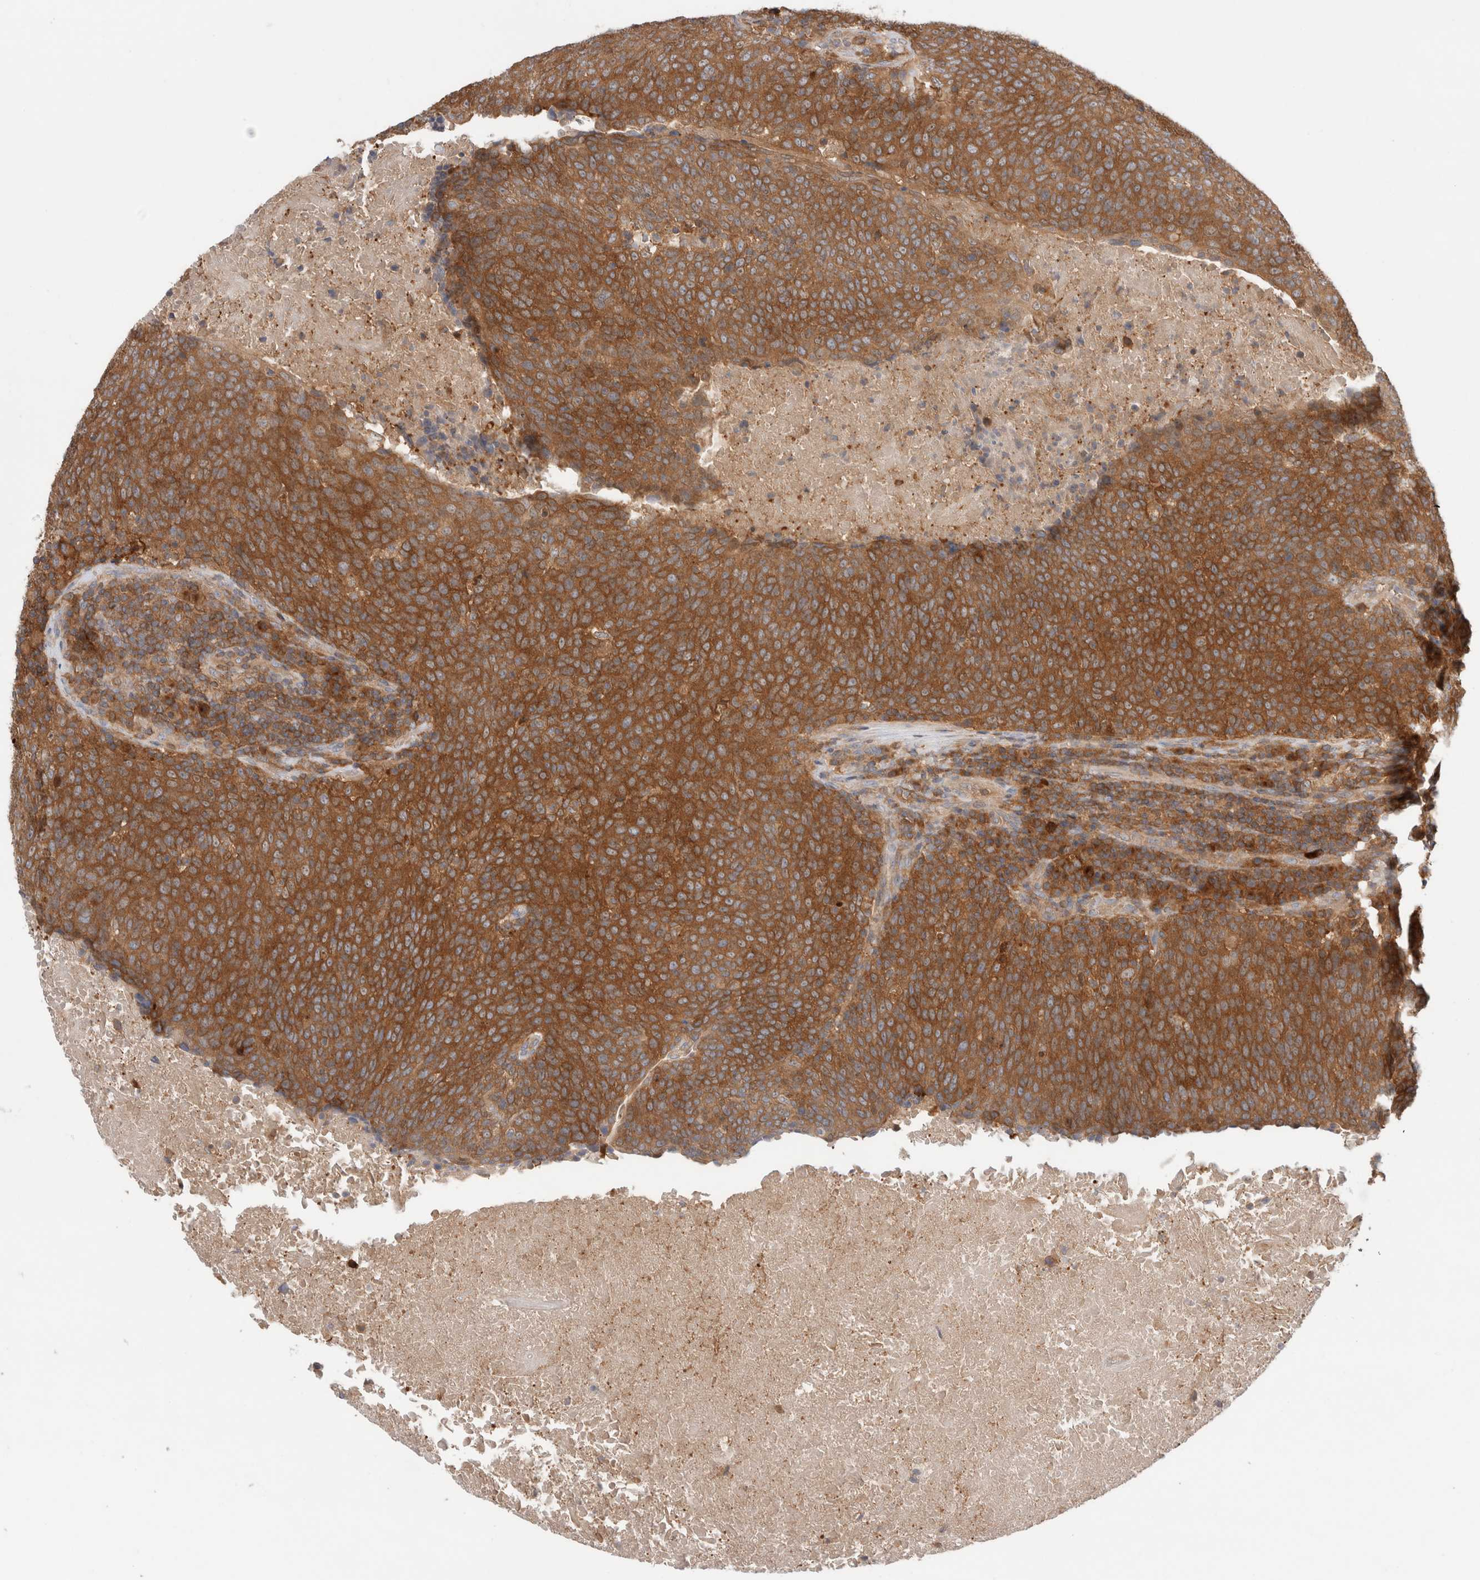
{"staining": {"intensity": "strong", "quantity": ">75%", "location": "cytoplasmic/membranous"}, "tissue": "head and neck cancer", "cell_type": "Tumor cells", "image_type": "cancer", "snomed": [{"axis": "morphology", "description": "Squamous cell carcinoma, NOS"}, {"axis": "morphology", "description": "Squamous cell carcinoma, metastatic, NOS"}, {"axis": "topography", "description": "Lymph node"}, {"axis": "topography", "description": "Head-Neck"}], "caption": "IHC of head and neck cancer (metastatic squamous cell carcinoma) demonstrates high levels of strong cytoplasmic/membranous positivity in about >75% of tumor cells. The protein is shown in brown color, while the nuclei are stained blue.", "gene": "KLHL14", "patient": {"sex": "male", "age": 62}}